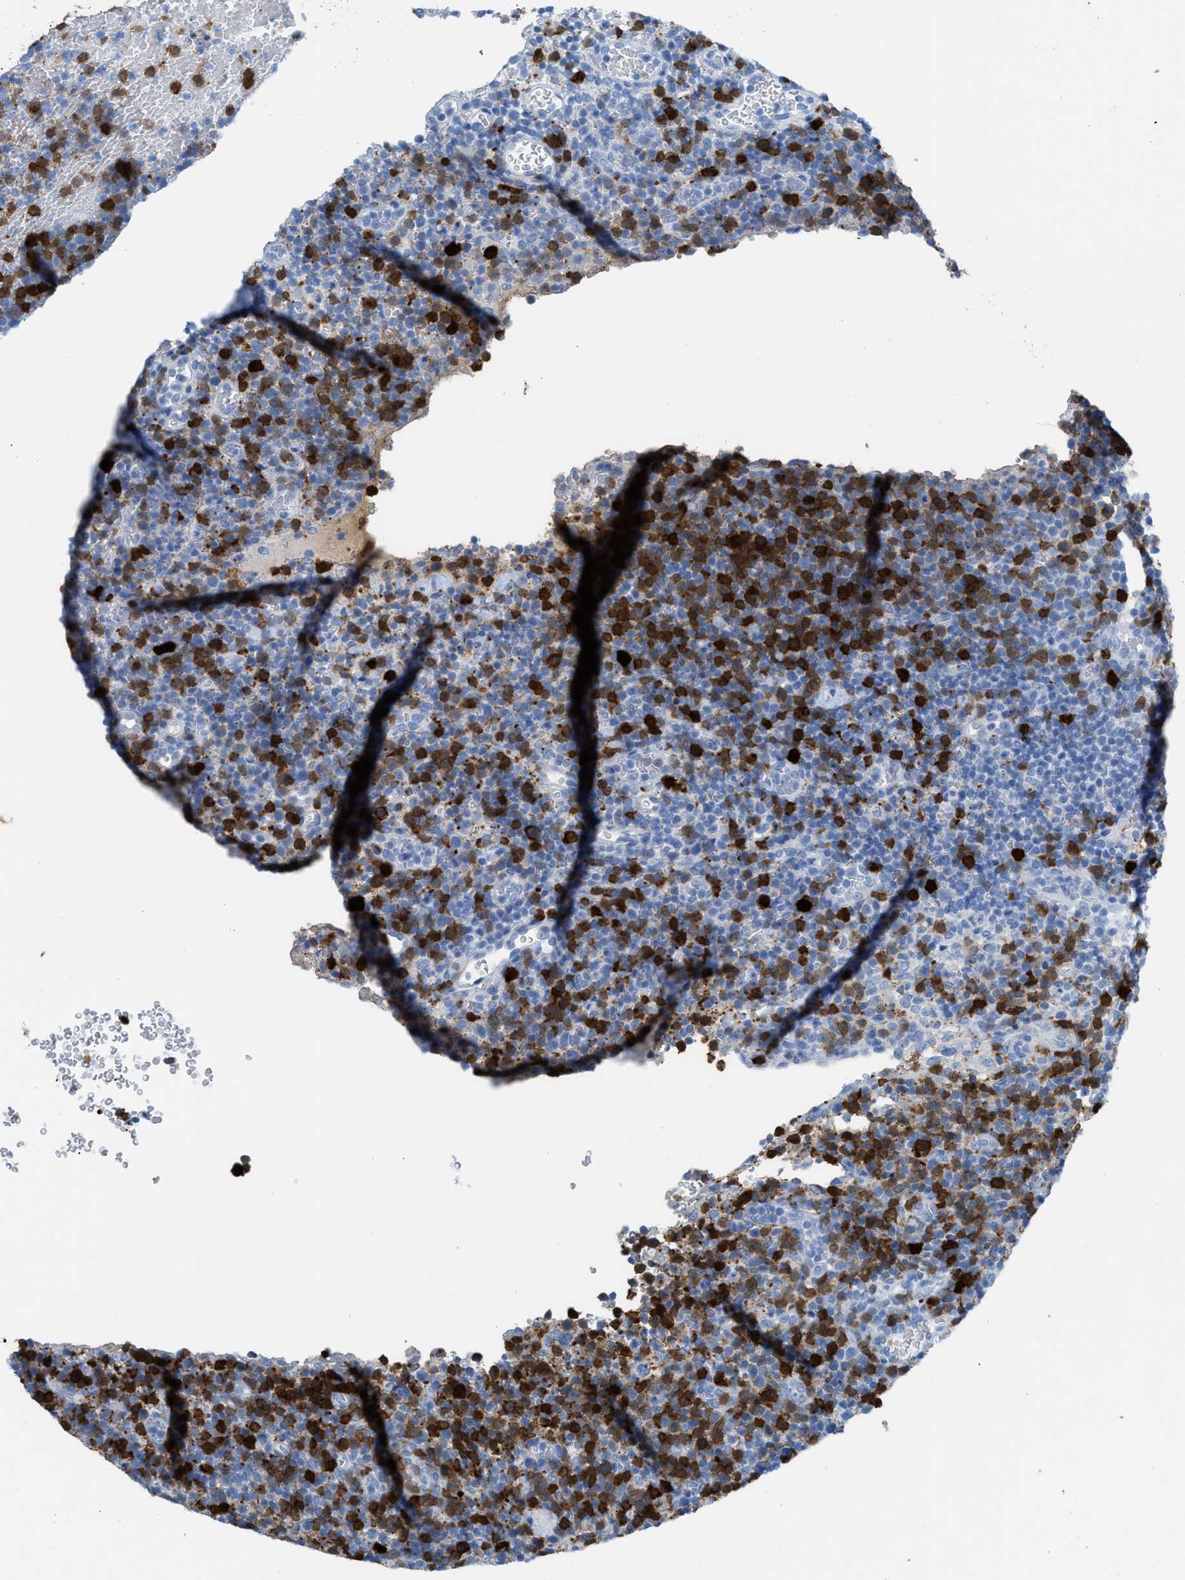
{"staining": {"intensity": "strong", "quantity": "25%-75%", "location": "cytoplasmic/membranous,nuclear"}, "tissue": "lymphoma", "cell_type": "Tumor cells", "image_type": "cancer", "snomed": [{"axis": "morphology", "description": "Malignant lymphoma, non-Hodgkin's type, High grade"}, {"axis": "topography", "description": "Lymph node"}], "caption": "The image reveals staining of lymphoma, revealing strong cytoplasmic/membranous and nuclear protein staining (brown color) within tumor cells. (brown staining indicates protein expression, while blue staining denotes nuclei).", "gene": "TCL1A", "patient": {"sex": "male", "age": 61}}